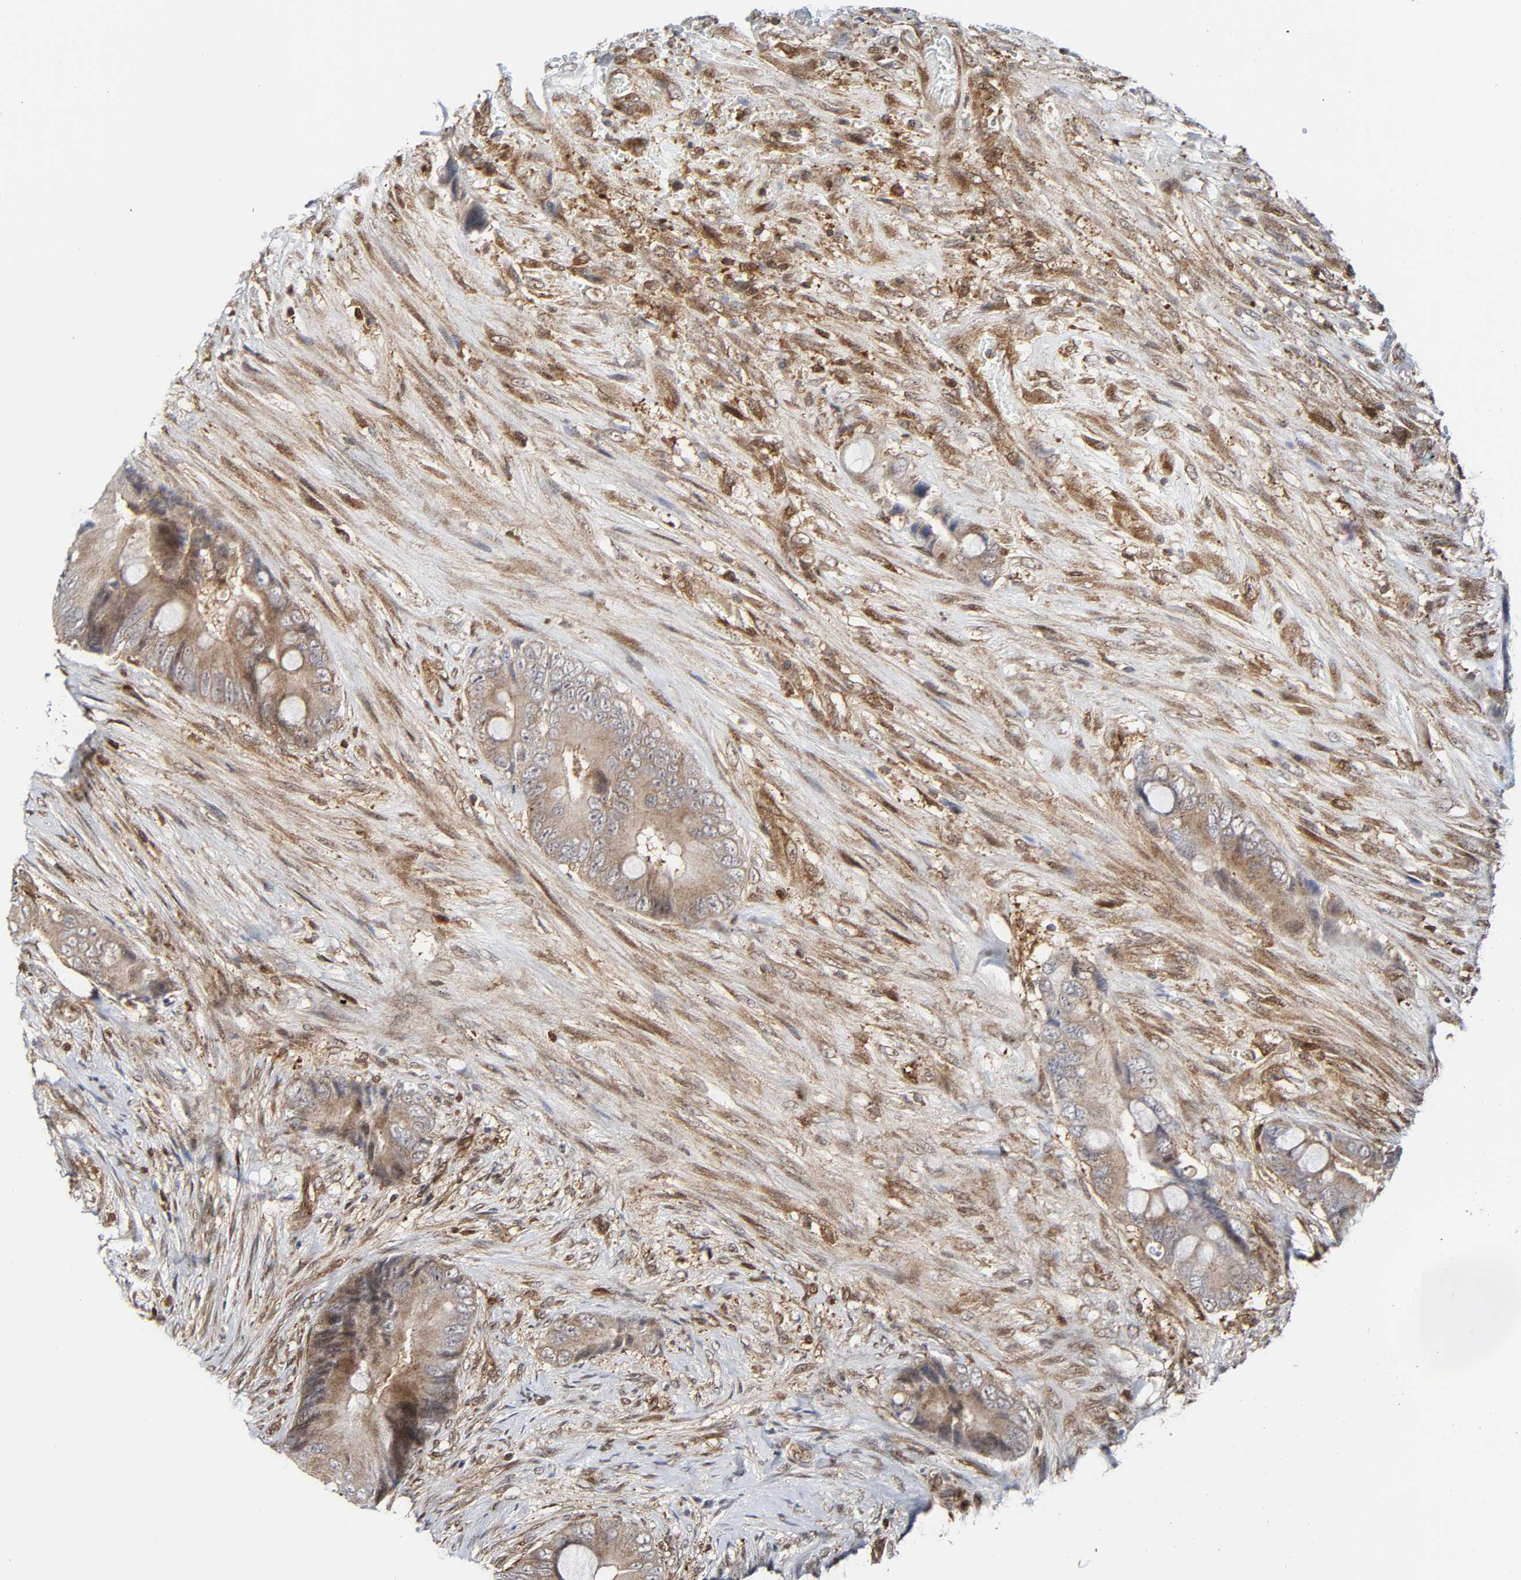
{"staining": {"intensity": "weak", "quantity": "25%-75%", "location": "cytoplasmic/membranous"}, "tissue": "colorectal cancer", "cell_type": "Tumor cells", "image_type": "cancer", "snomed": [{"axis": "morphology", "description": "Adenocarcinoma, NOS"}, {"axis": "topography", "description": "Rectum"}], "caption": "Human colorectal cancer (adenocarcinoma) stained for a protein (brown) reveals weak cytoplasmic/membranous positive expression in about 25%-75% of tumor cells.", "gene": "MAPK1", "patient": {"sex": "female", "age": 77}}